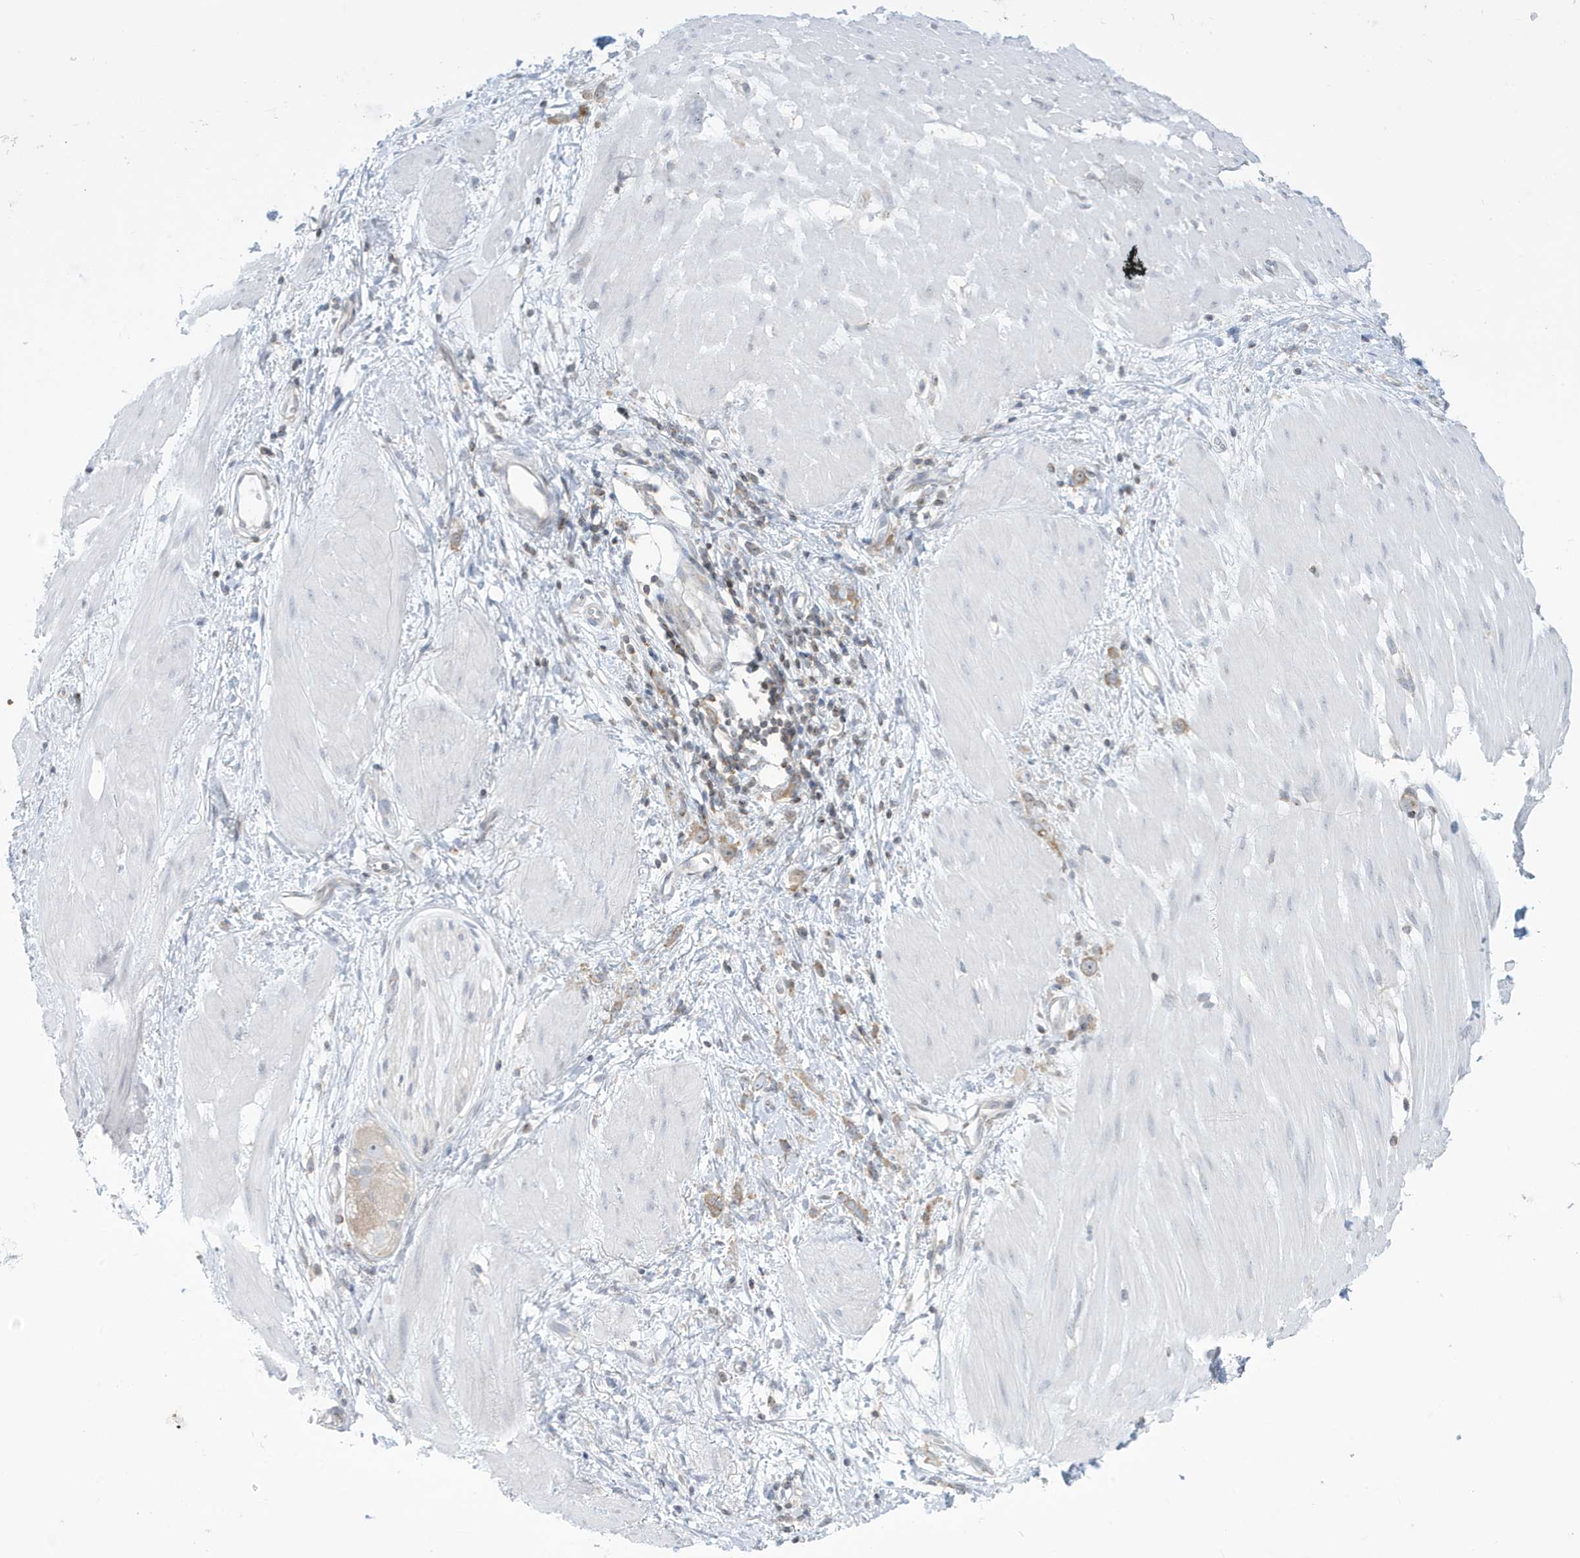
{"staining": {"intensity": "weak", "quantity": ">75%", "location": "cytoplasmic/membranous"}, "tissue": "stomach cancer", "cell_type": "Tumor cells", "image_type": "cancer", "snomed": [{"axis": "morphology", "description": "Adenocarcinoma, NOS"}, {"axis": "topography", "description": "Stomach"}], "caption": "This micrograph shows IHC staining of stomach cancer, with low weak cytoplasmic/membranous expression in approximately >75% of tumor cells.", "gene": "SLAMF9", "patient": {"sex": "female", "age": 76}}